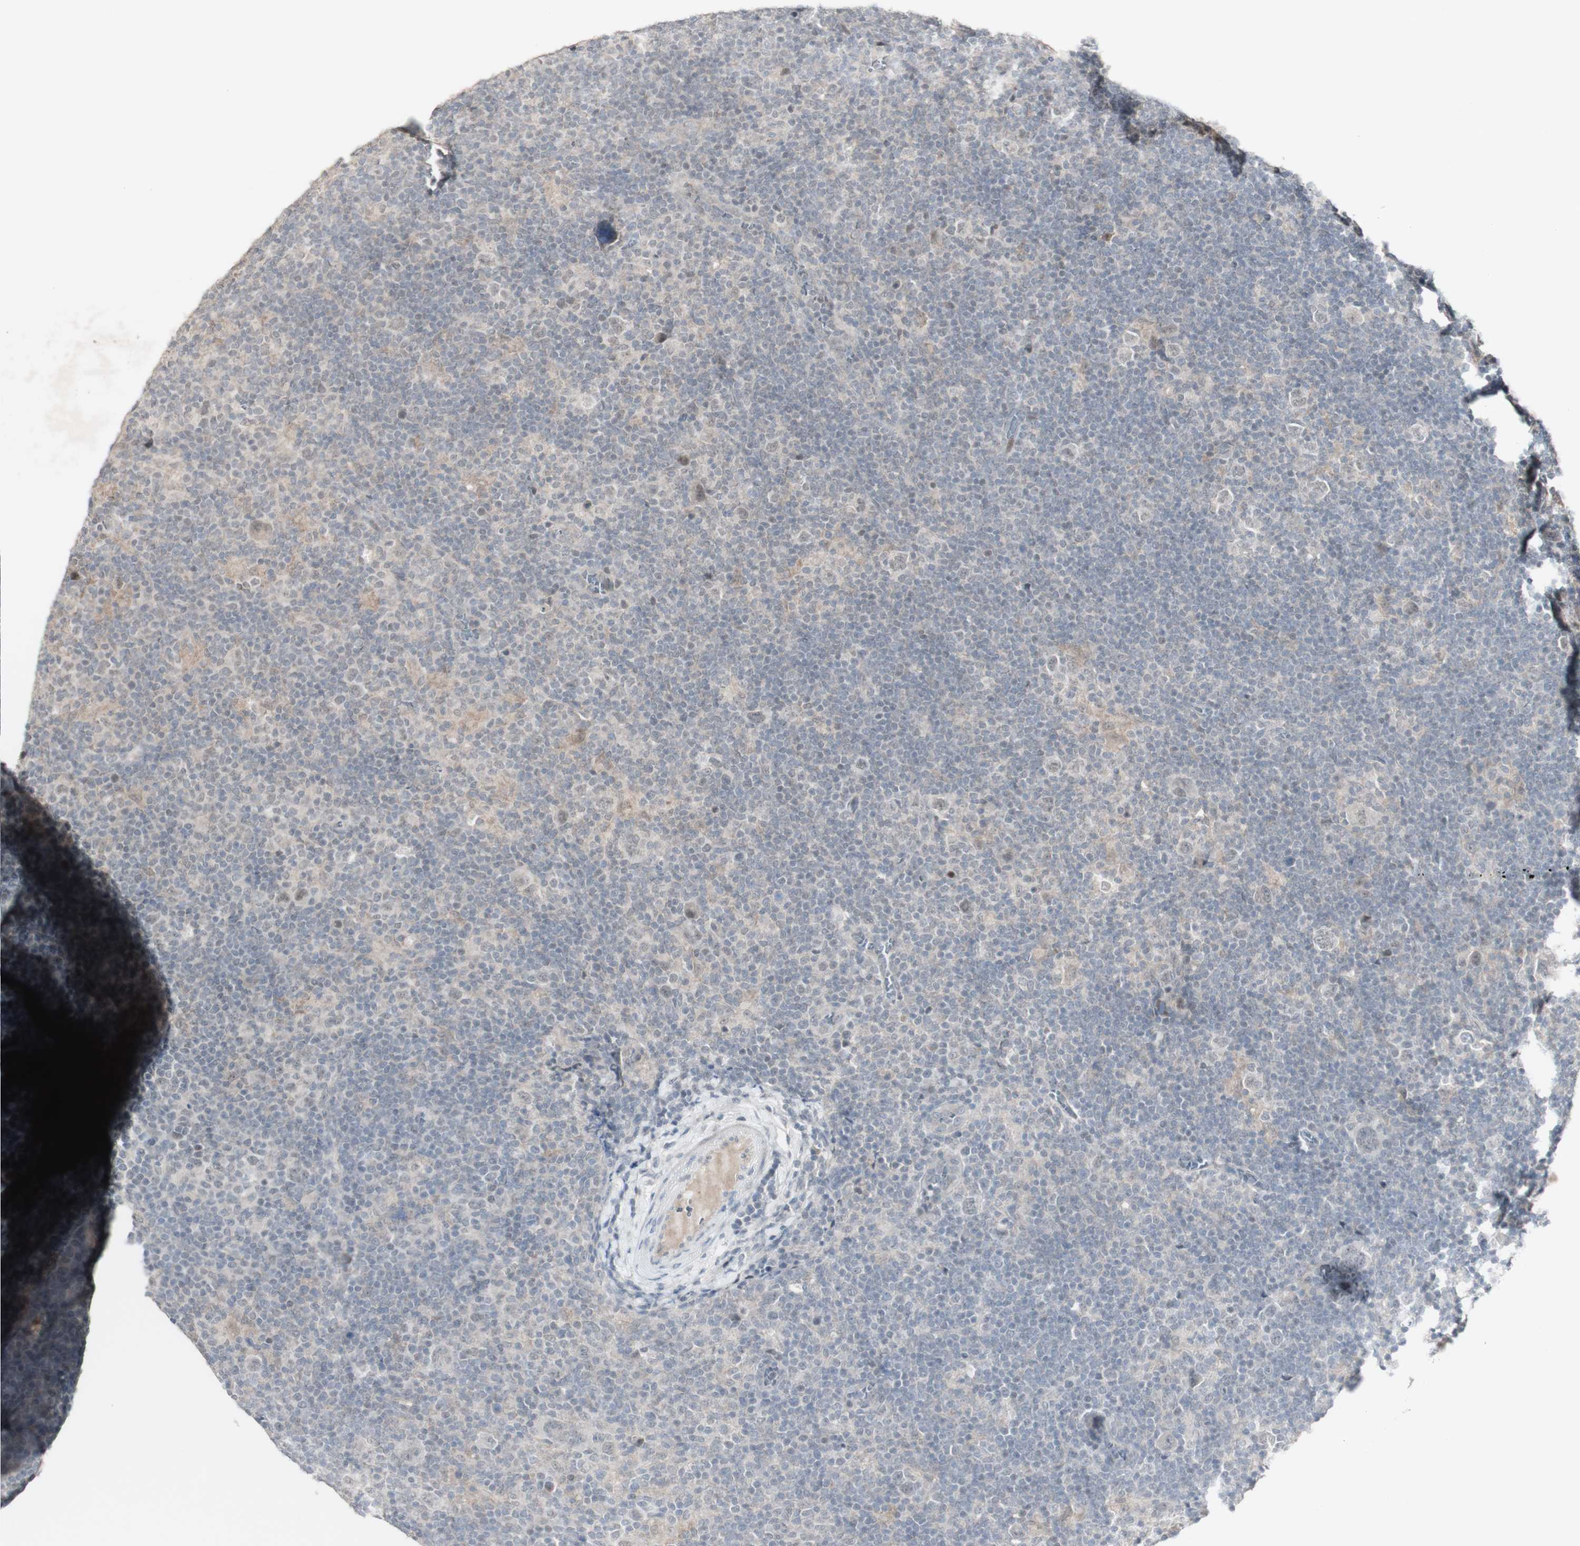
{"staining": {"intensity": "negative", "quantity": "none", "location": "none"}, "tissue": "lymphoma", "cell_type": "Tumor cells", "image_type": "cancer", "snomed": [{"axis": "morphology", "description": "Hodgkin's disease, NOS"}, {"axis": "topography", "description": "Lymph node"}], "caption": "DAB immunohistochemical staining of human lymphoma reveals no significant positivity in tumor cells.", "gene": "C1orf116", "patient": {"sex": "female", "age": 57}}